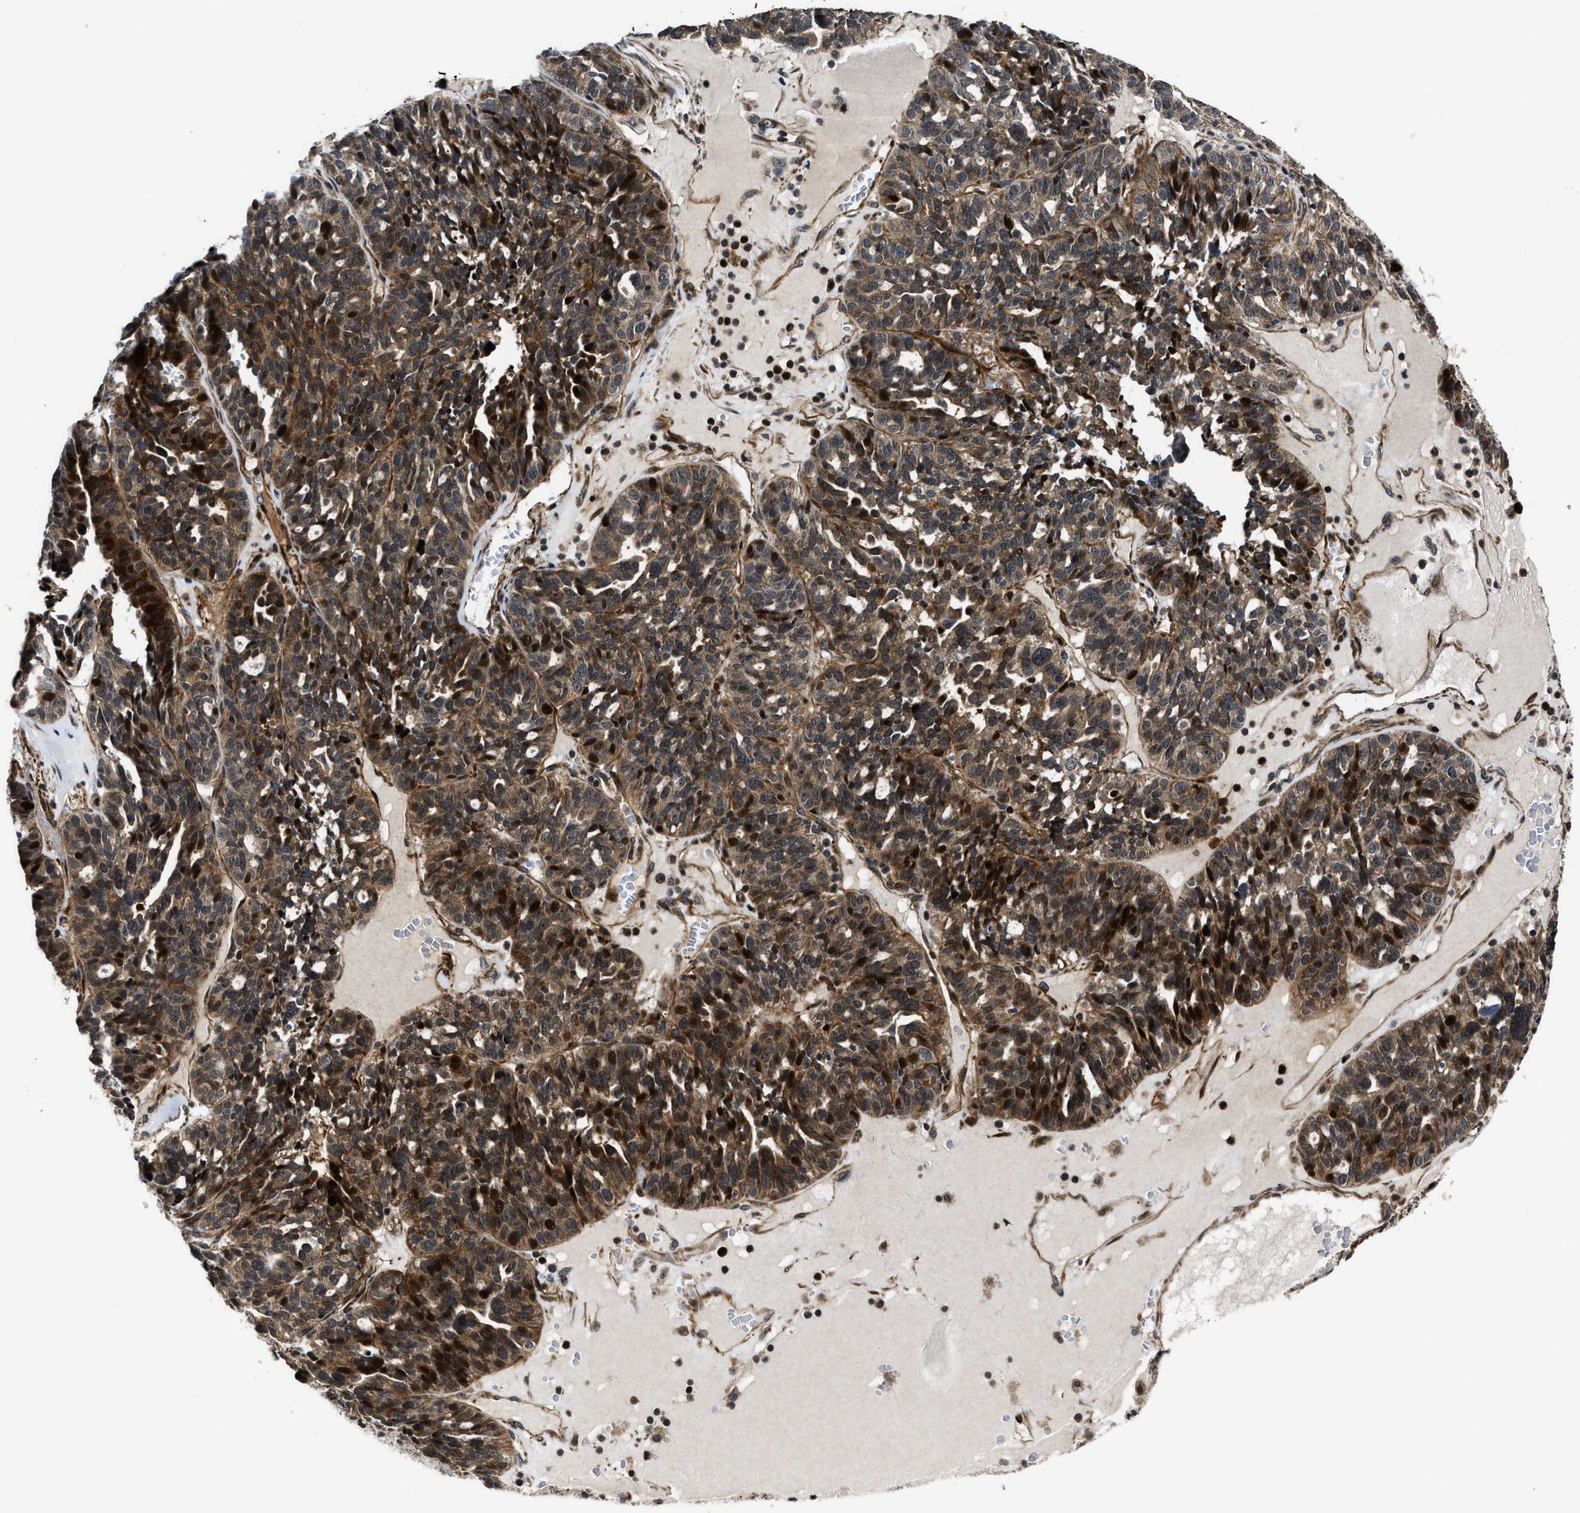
{"staining": {"intensity": "strong", "quantity": ">75%", "location": "cytoplasmic/membranous,nuclear"}, "tissue": "ovarian cancer", "cell_type": "Tumor cells", "image_type": "cancer", "snomed": [{"axis": "morphology", "description": "Cystadenocarcinoma, serous, NOS"}, {"axis": "topography", "description": "Ovary"}], "caption": "Protein expression analysis of ovarian cancer (serous cystadenocarcinoma) shows strong cytoplasmic/membranous and nuclear staining in approximately >75% of tumor cells.", "gene": "ALDH3A2", "patient": {"sex": "female", "age": 59}}